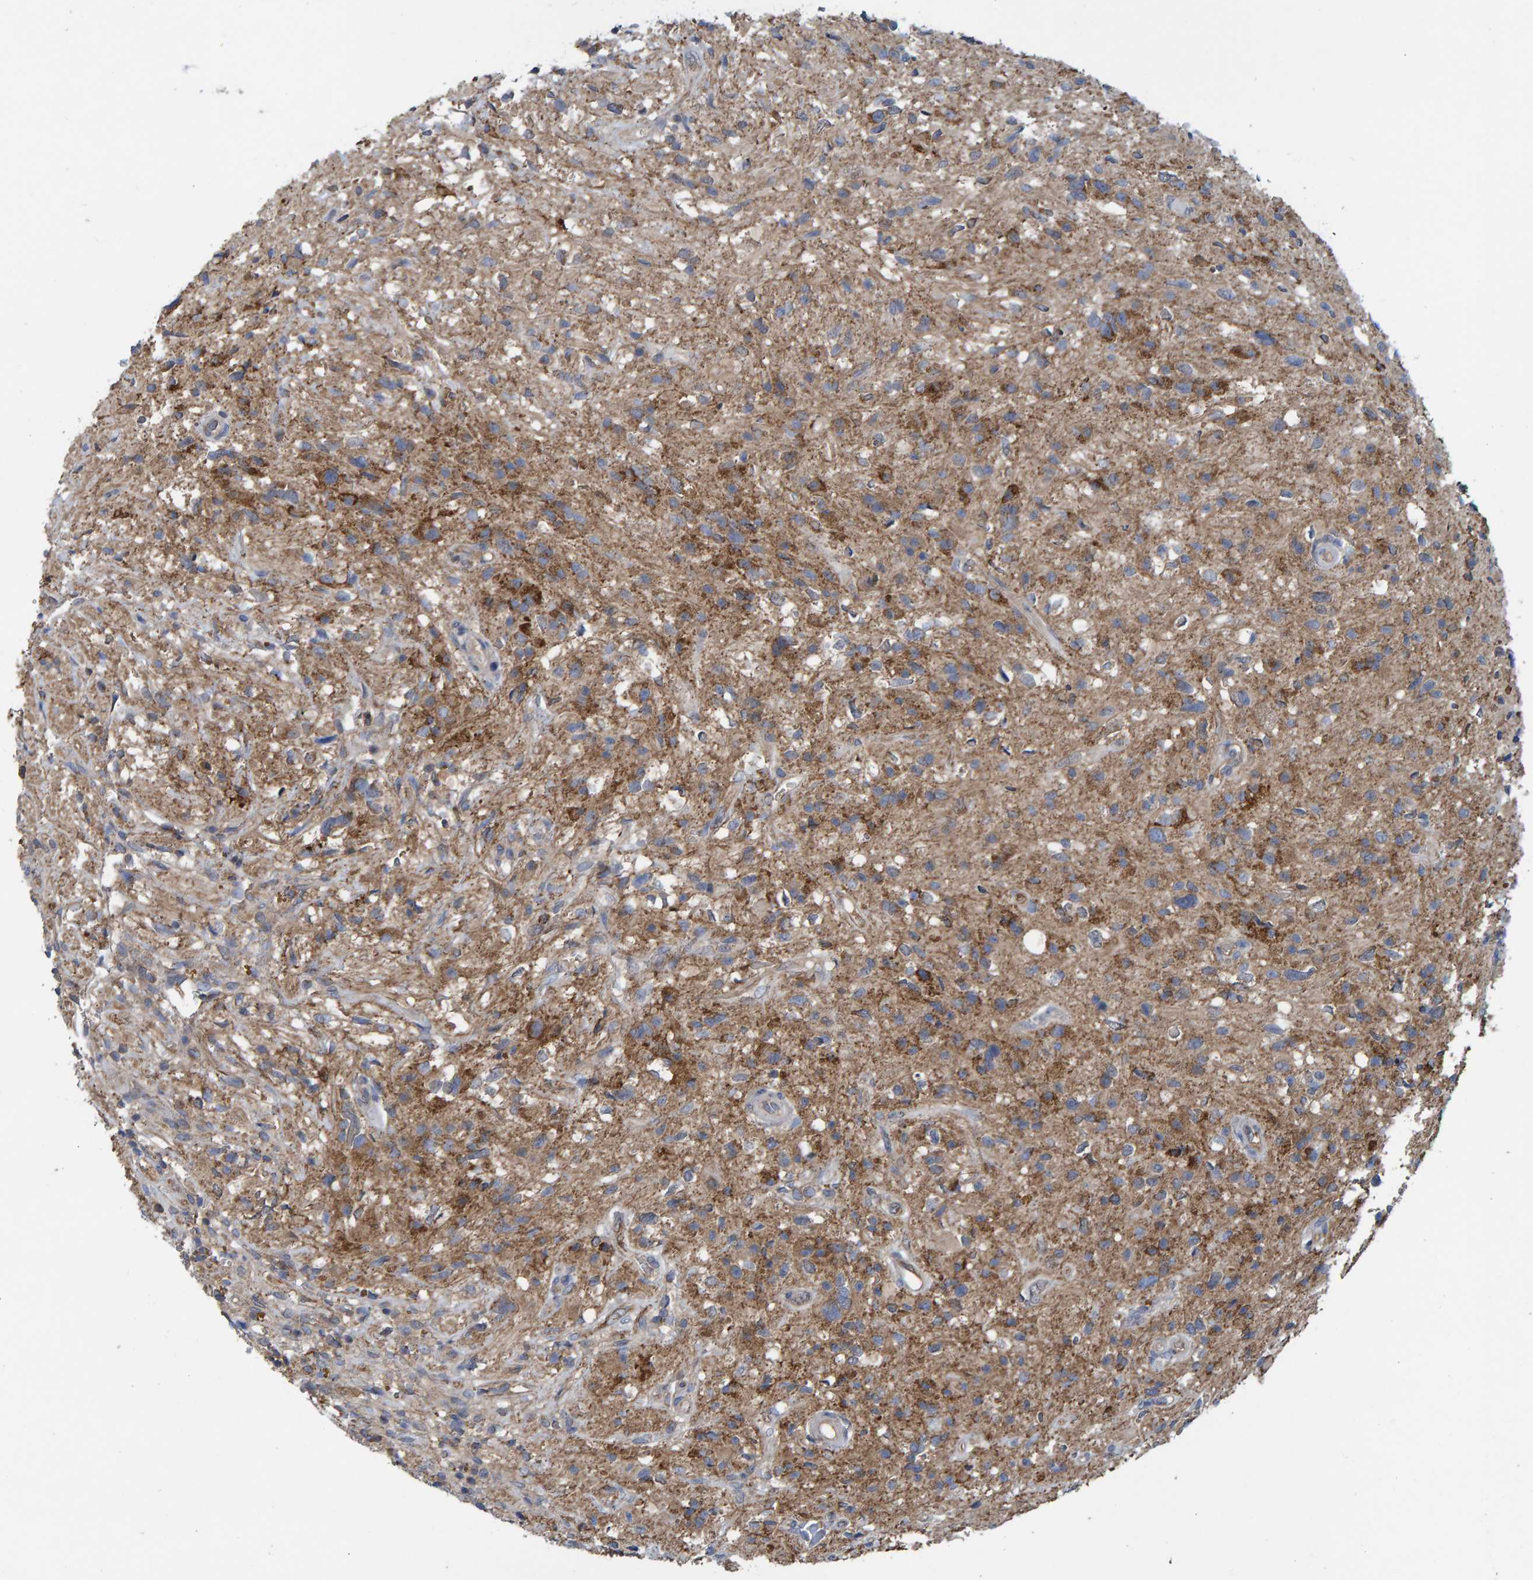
{"staining": {"intensity": "moderate", "quantity": ">75%", "location": "cytoplasmic/membranous"}, "tissue": "glioma", "cell_type": "Tumor cells", "image_type": "cancer", "snomed": [{"axis": "morphology", "description": "Glioma, malignant, High grade"}, {"axis": "topography", "description": "Brain"}], "caption": "Malignant glioma (high-grade) tissue shows moderate cytoplasmic/membranous expression in about >75% of tumor cells, visualized by immunohistochemistry.", "gene": "LRSAM1", "patient": {"sex": "male", "age": 33}}